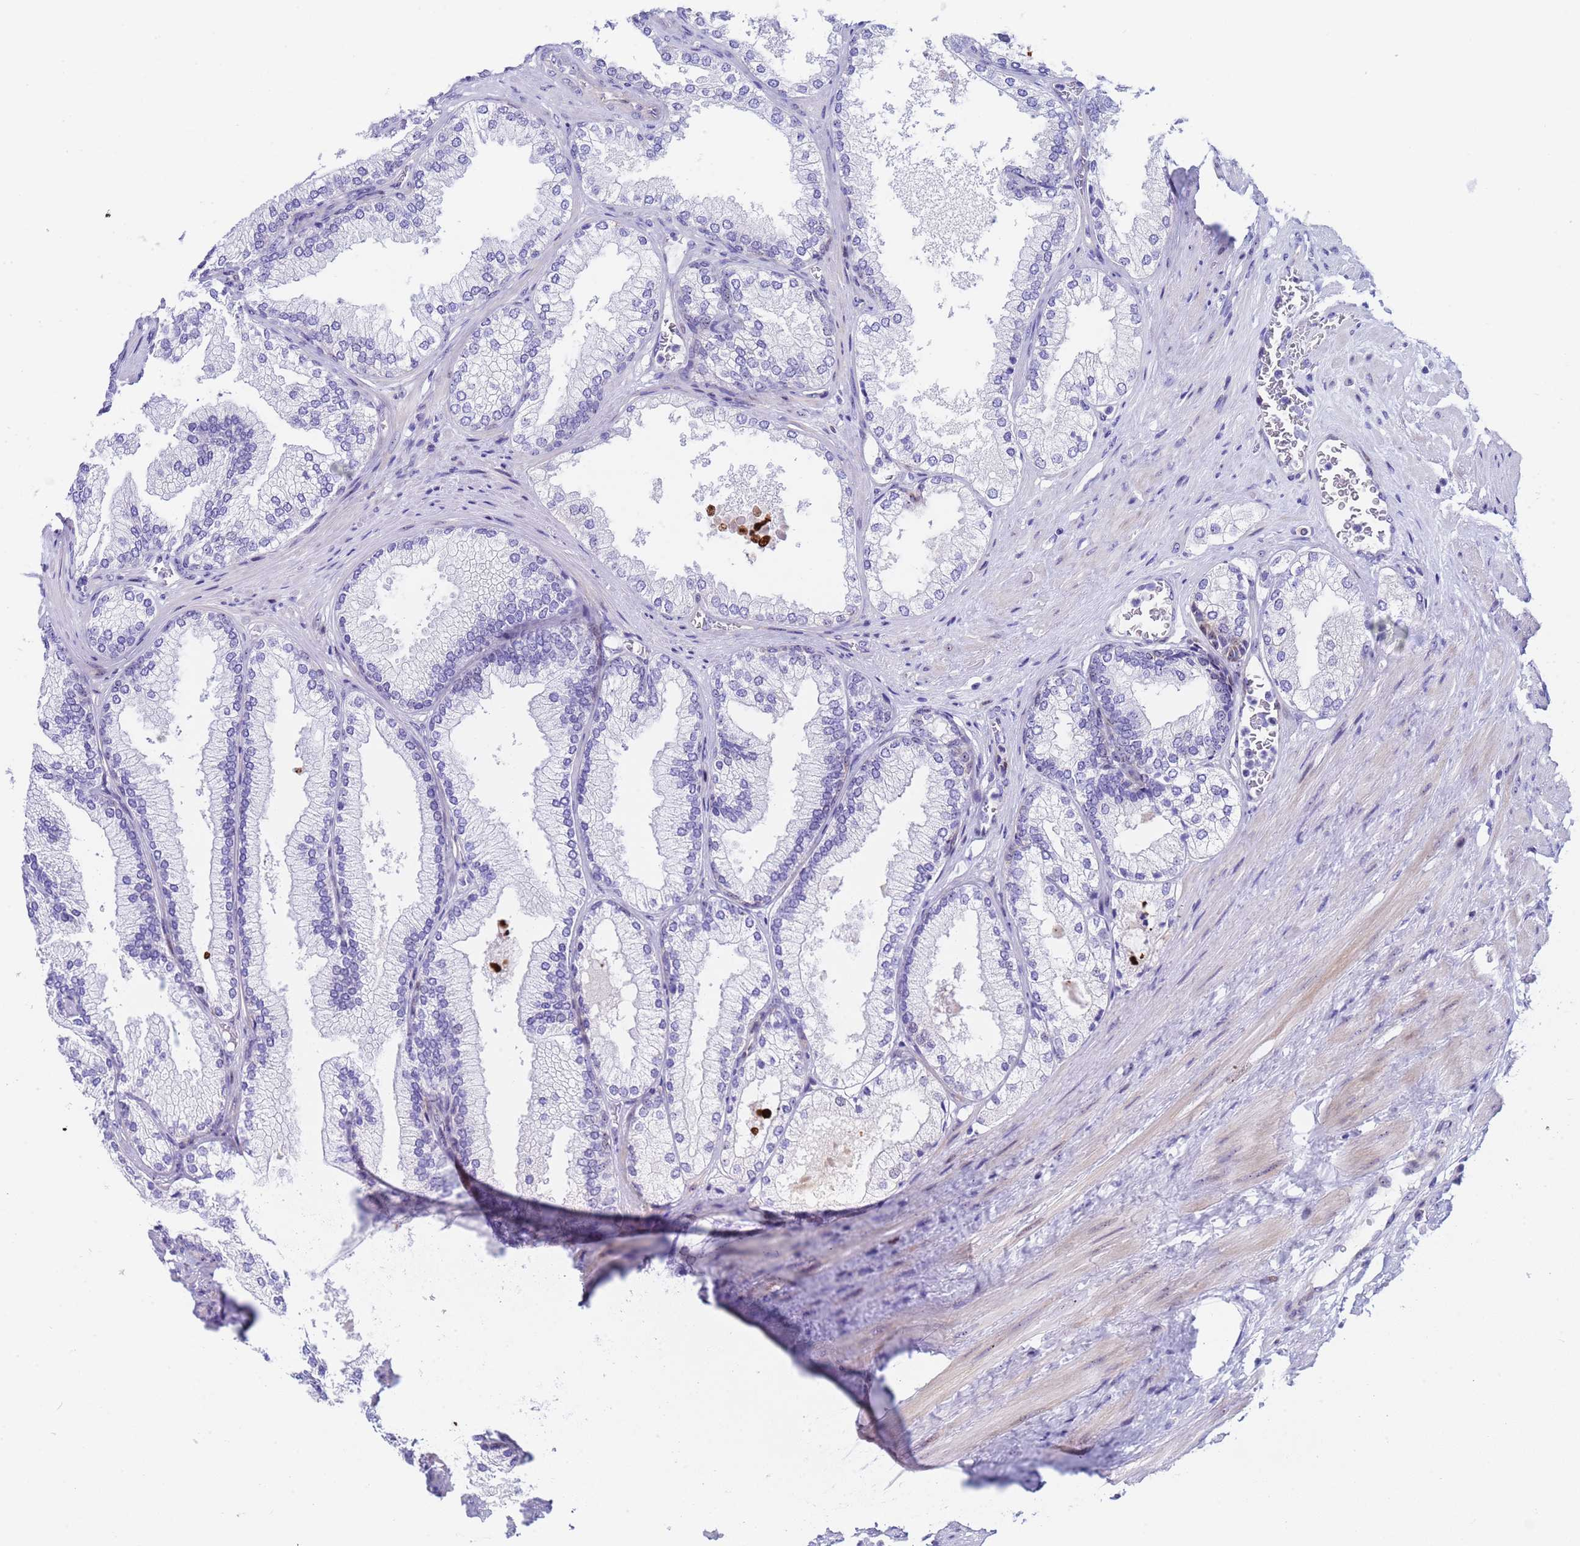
{"staining": {"intensity": "negative", "quantity": "none", "location": "none"}, "tissue": "prostate", "cell_type": "Glandular cells", "image_type": "normal", "snomed": [{"axis": "morphology", "description": "Normal tissue, NOS"}, {"axis": "topography", "description": "Prostate"}], "caption": "The image exhibits no significant positivity in glandular cells of prostate.", "gene": "POP5", "patient": {"sex": "male", "age": 76}}